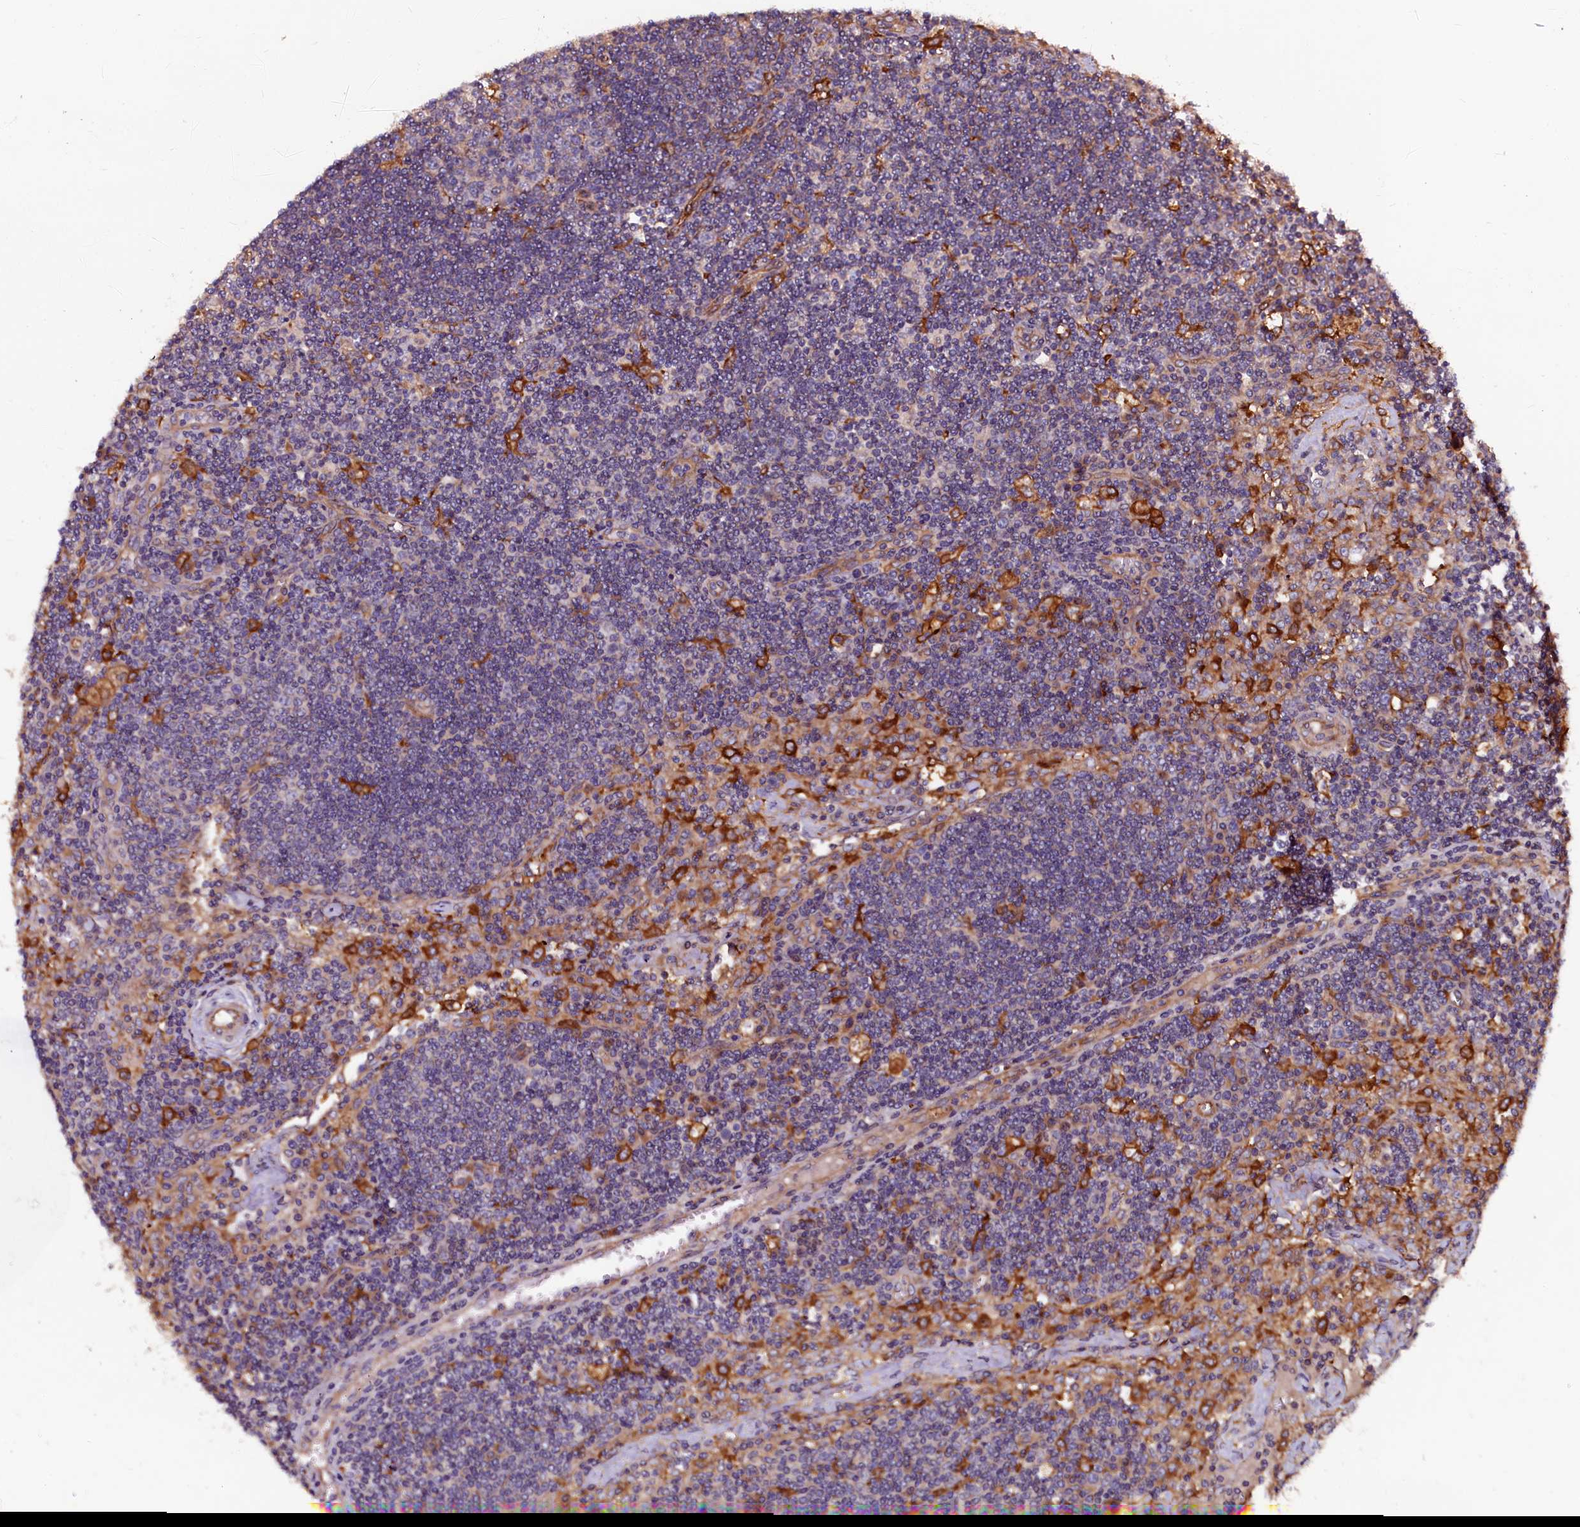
{"staining": {"intensity": "negative", "quantity": "none", "location": "none"}, "tissue": "lymph node", "cell_type": "Germinal center cells", "image_type": "normal", "snomed": [{"axis": "morphology", "description": "Normal tissue, NOS"}, {"axis": "topography", "description": "Lymph node"}], "caption": "DAB immunohistochemical staining of unremarkable human lymph node reveals no significant staining in germinal center cells.", "gene": "APPL2", "patient": {"sex": "male", "age": 58}}